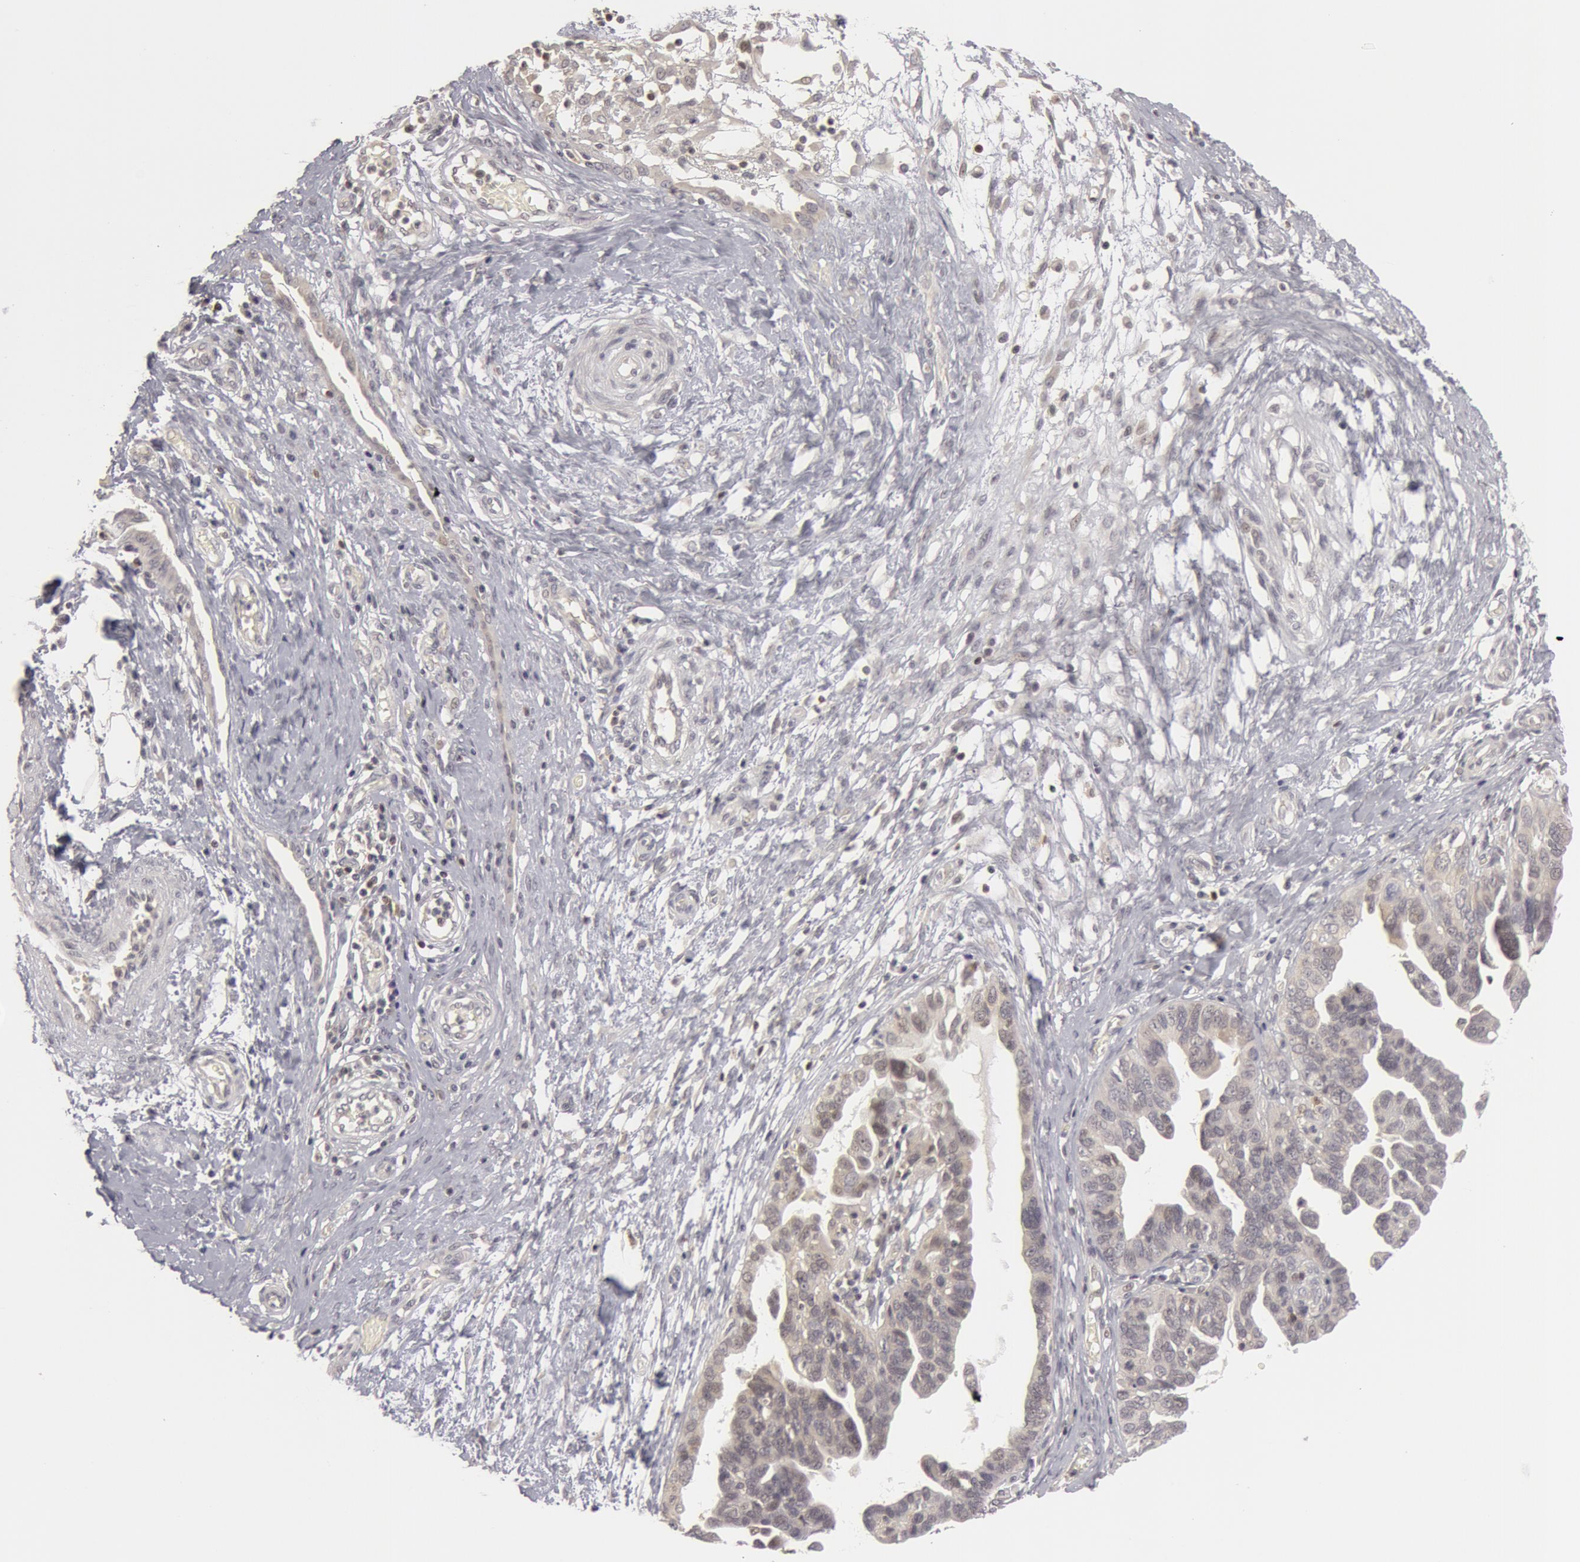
{"staining": {"intensity": "negative", "quantity": "none", "location": "none"}, "tissue": "ovarian cancer", "cell_type": "Tumor cells", "image_type": "cancer", "snomed": [{"axis": "morphology", "description": "Cystadenocarcinoma, serous, NOS"}, {"axis": "topography", "description": "Ovary"}], "caption": "A micrograph of ovarian cancer (serous cystadenocarcinoma) stained for a protein shows no brown staining in tumor cells.", "gene": "OASL", "patient": {"sex": "female", "age": 64}}